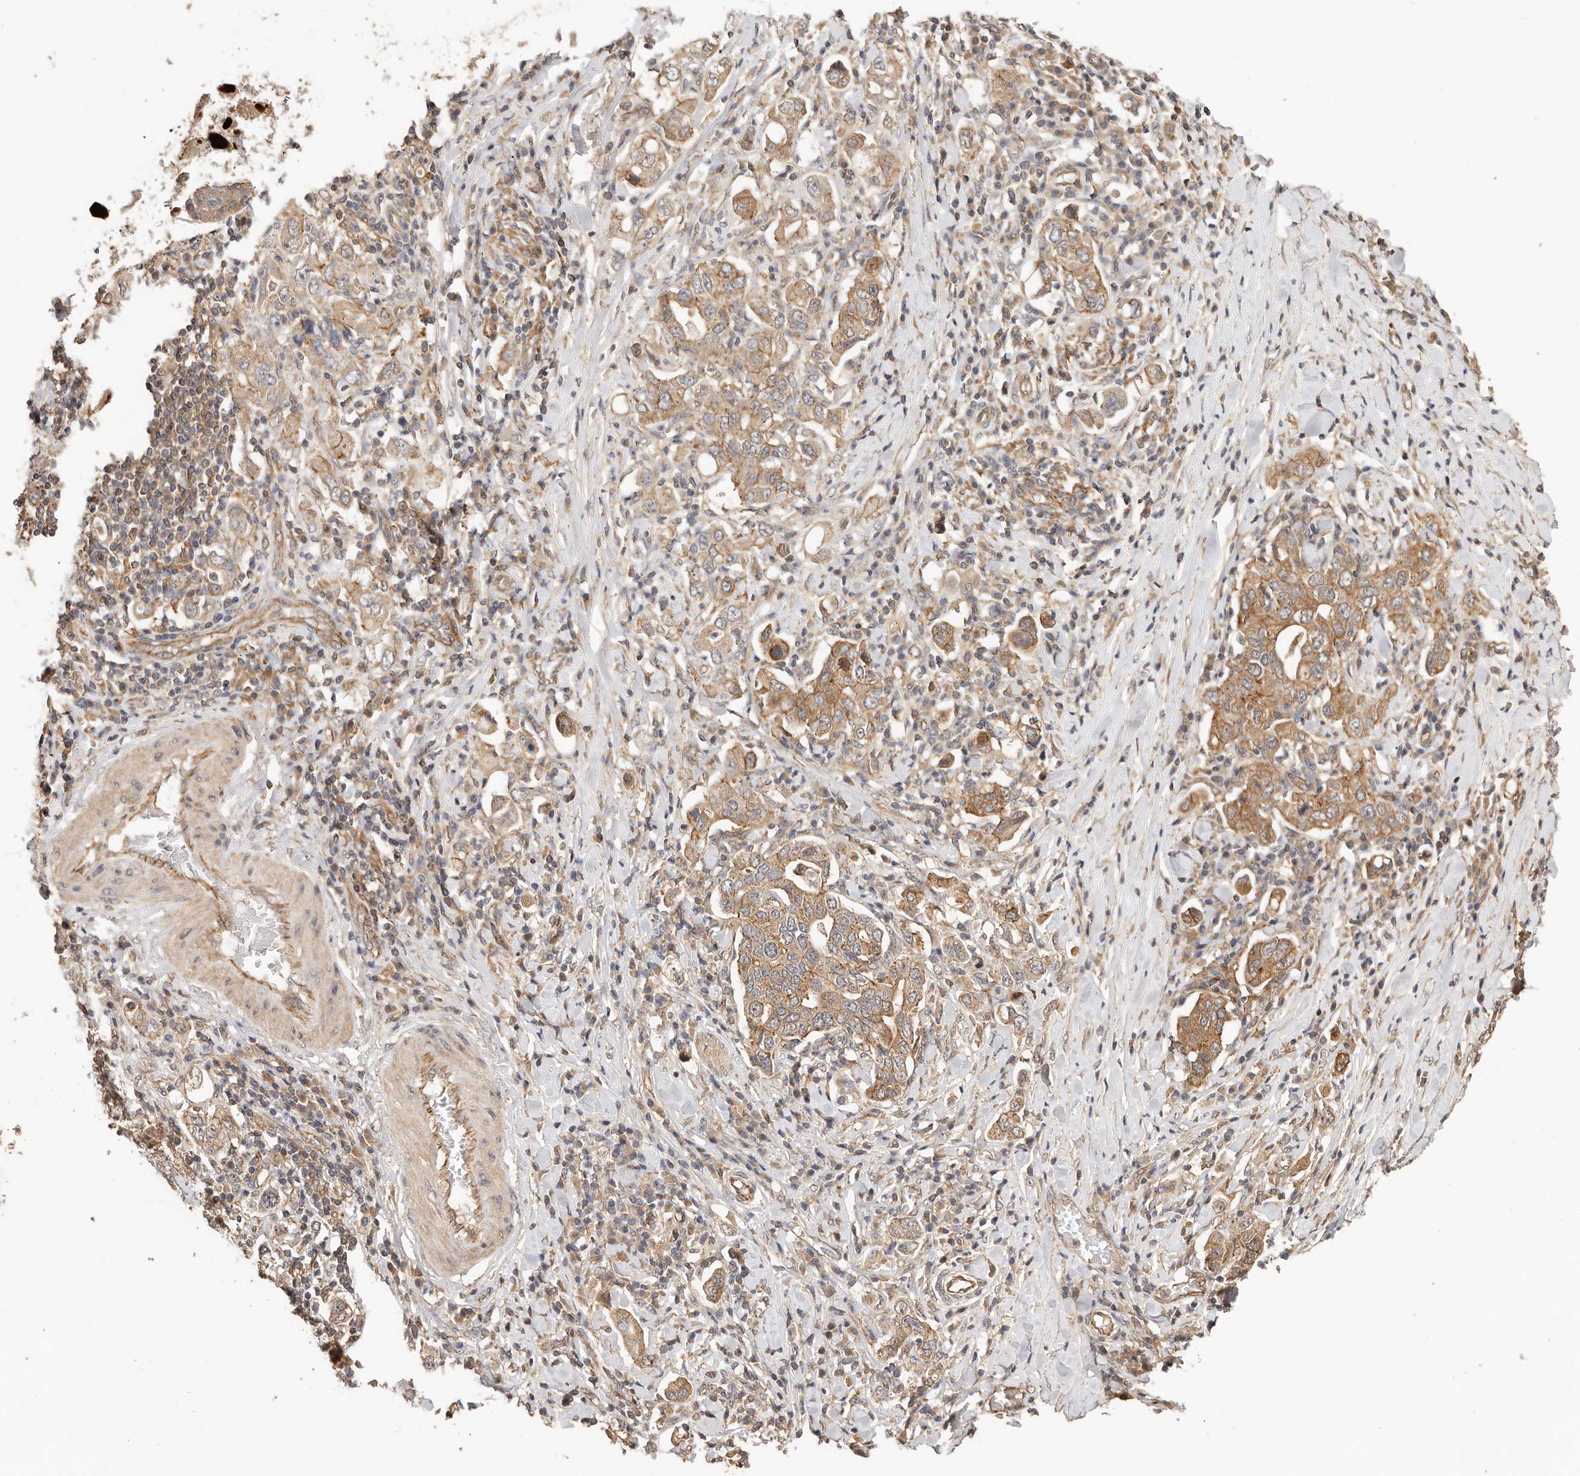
{"staining": {"intensity": "moderate", "quantity": ">75%", "location": "cytoplasmic/membranous"}, "tissue": "stomach cancer", "cell_type": "Tumor cells", "image_type": "cancer", "snomed": [{"axis": "morphology", "description": "Adenocarcinoma, NOS"}, {"axis": "topography", "description": "Stomach, upper"}], "caption": "The histopathology image exhibits staining of adenocarcinoma (stomach), revealing moderate cytoplasmic/membranous protein positivity (brown color) within tumor cells. (DAB IHC with brightfield microscopy, high magnification).", "gene": "AFDN", "patient": {"sex": "male", "age": 62}}